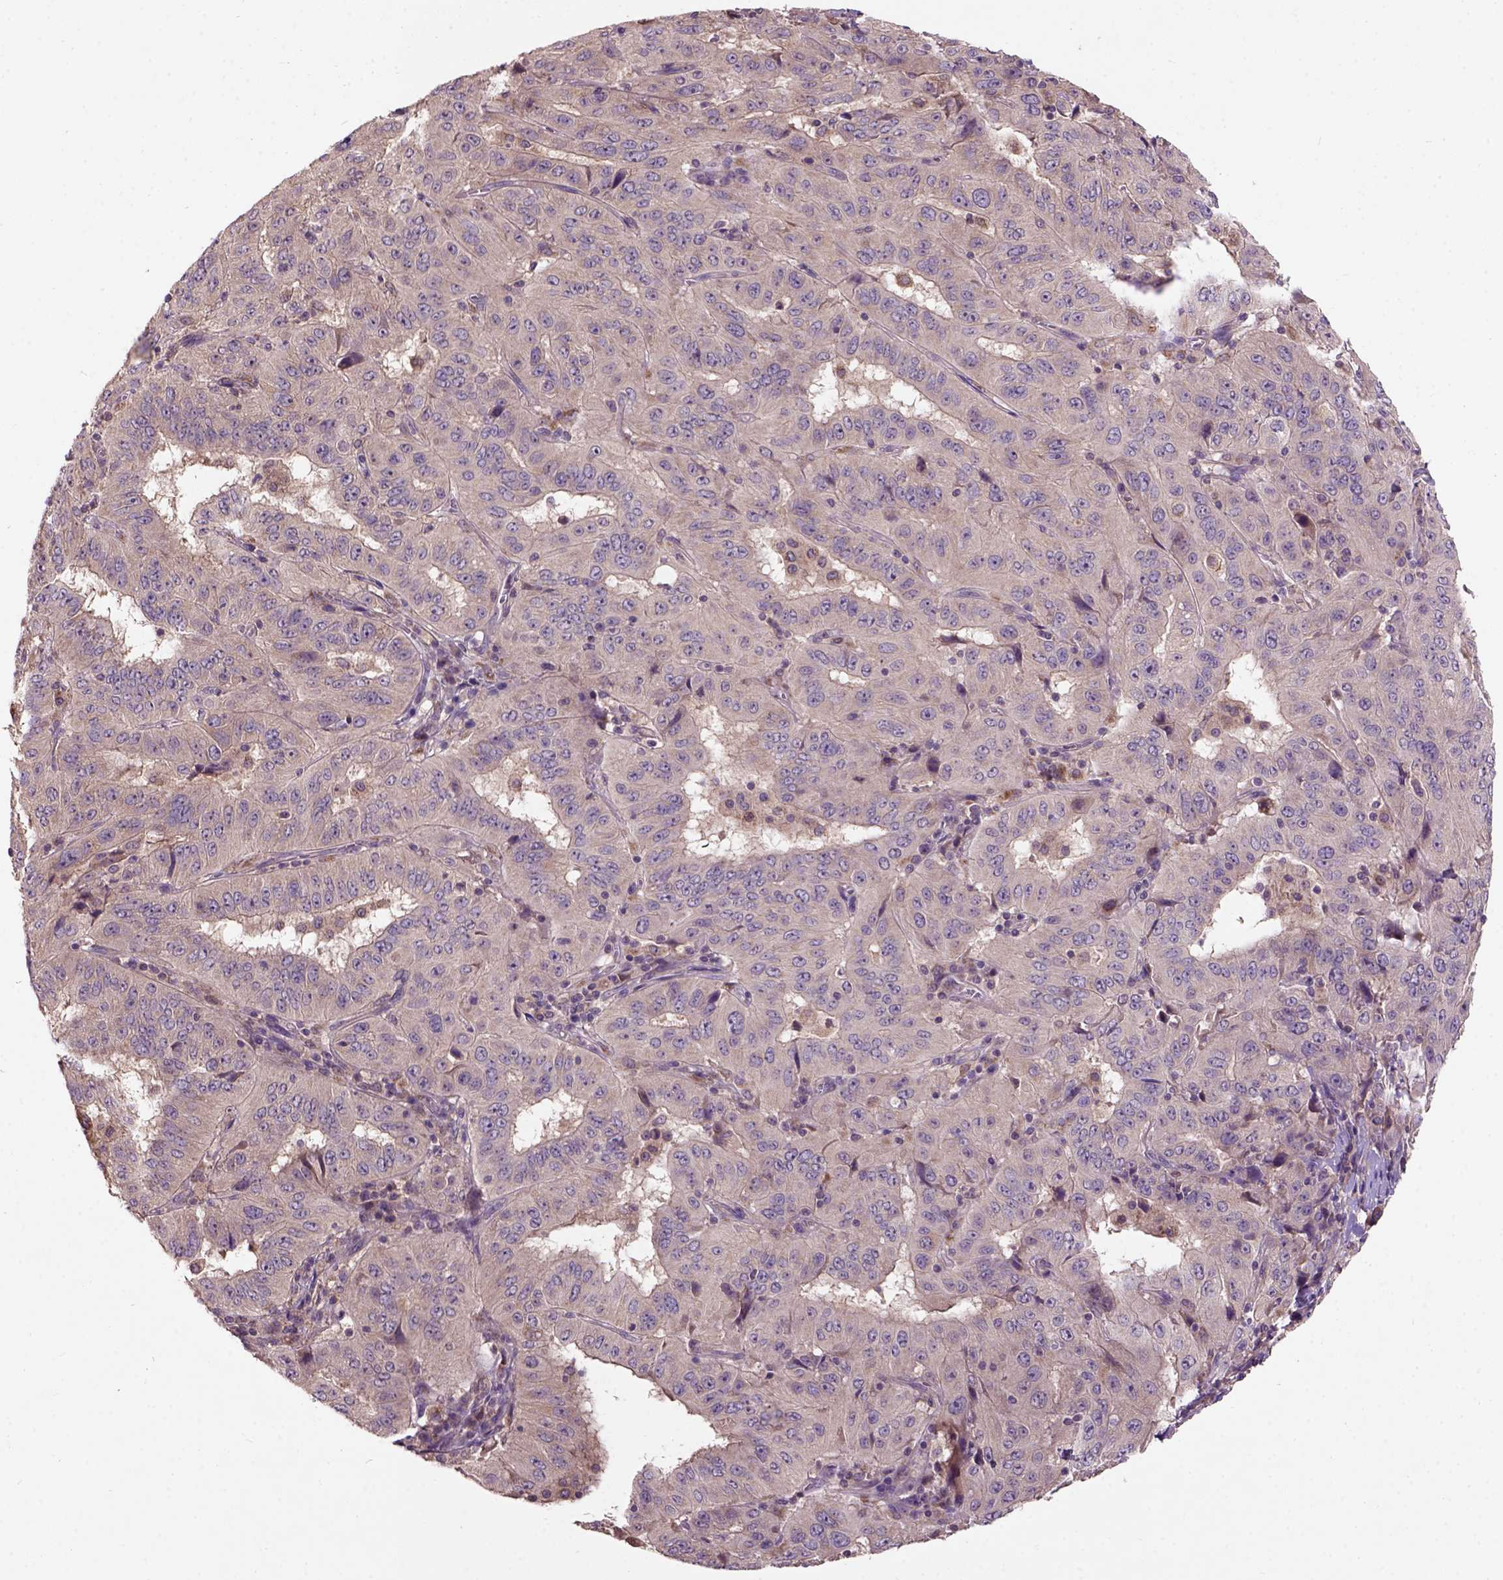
{"staining": {"intensity": "weak", "quantity": ">75%", "location": "cytoplasmic/membranous"}, "tissue": "pancreatic cancer", "cell_type": "Tumor cells", "image_type": "cancer", "snomed": [{"axis": "morphology", "description": "Adenocarcinoma, NOS"}, {"axis": "topography", "description": "Pancreas"}], "caption": "Tumor cells demonstrate low levels of weak cytoplasmic/membranous positivity in about >75% of cells in pancreatic adenocarcinoma.", "gene": "KBTBD8", "patient": {"sex": "male", "age": 63}}